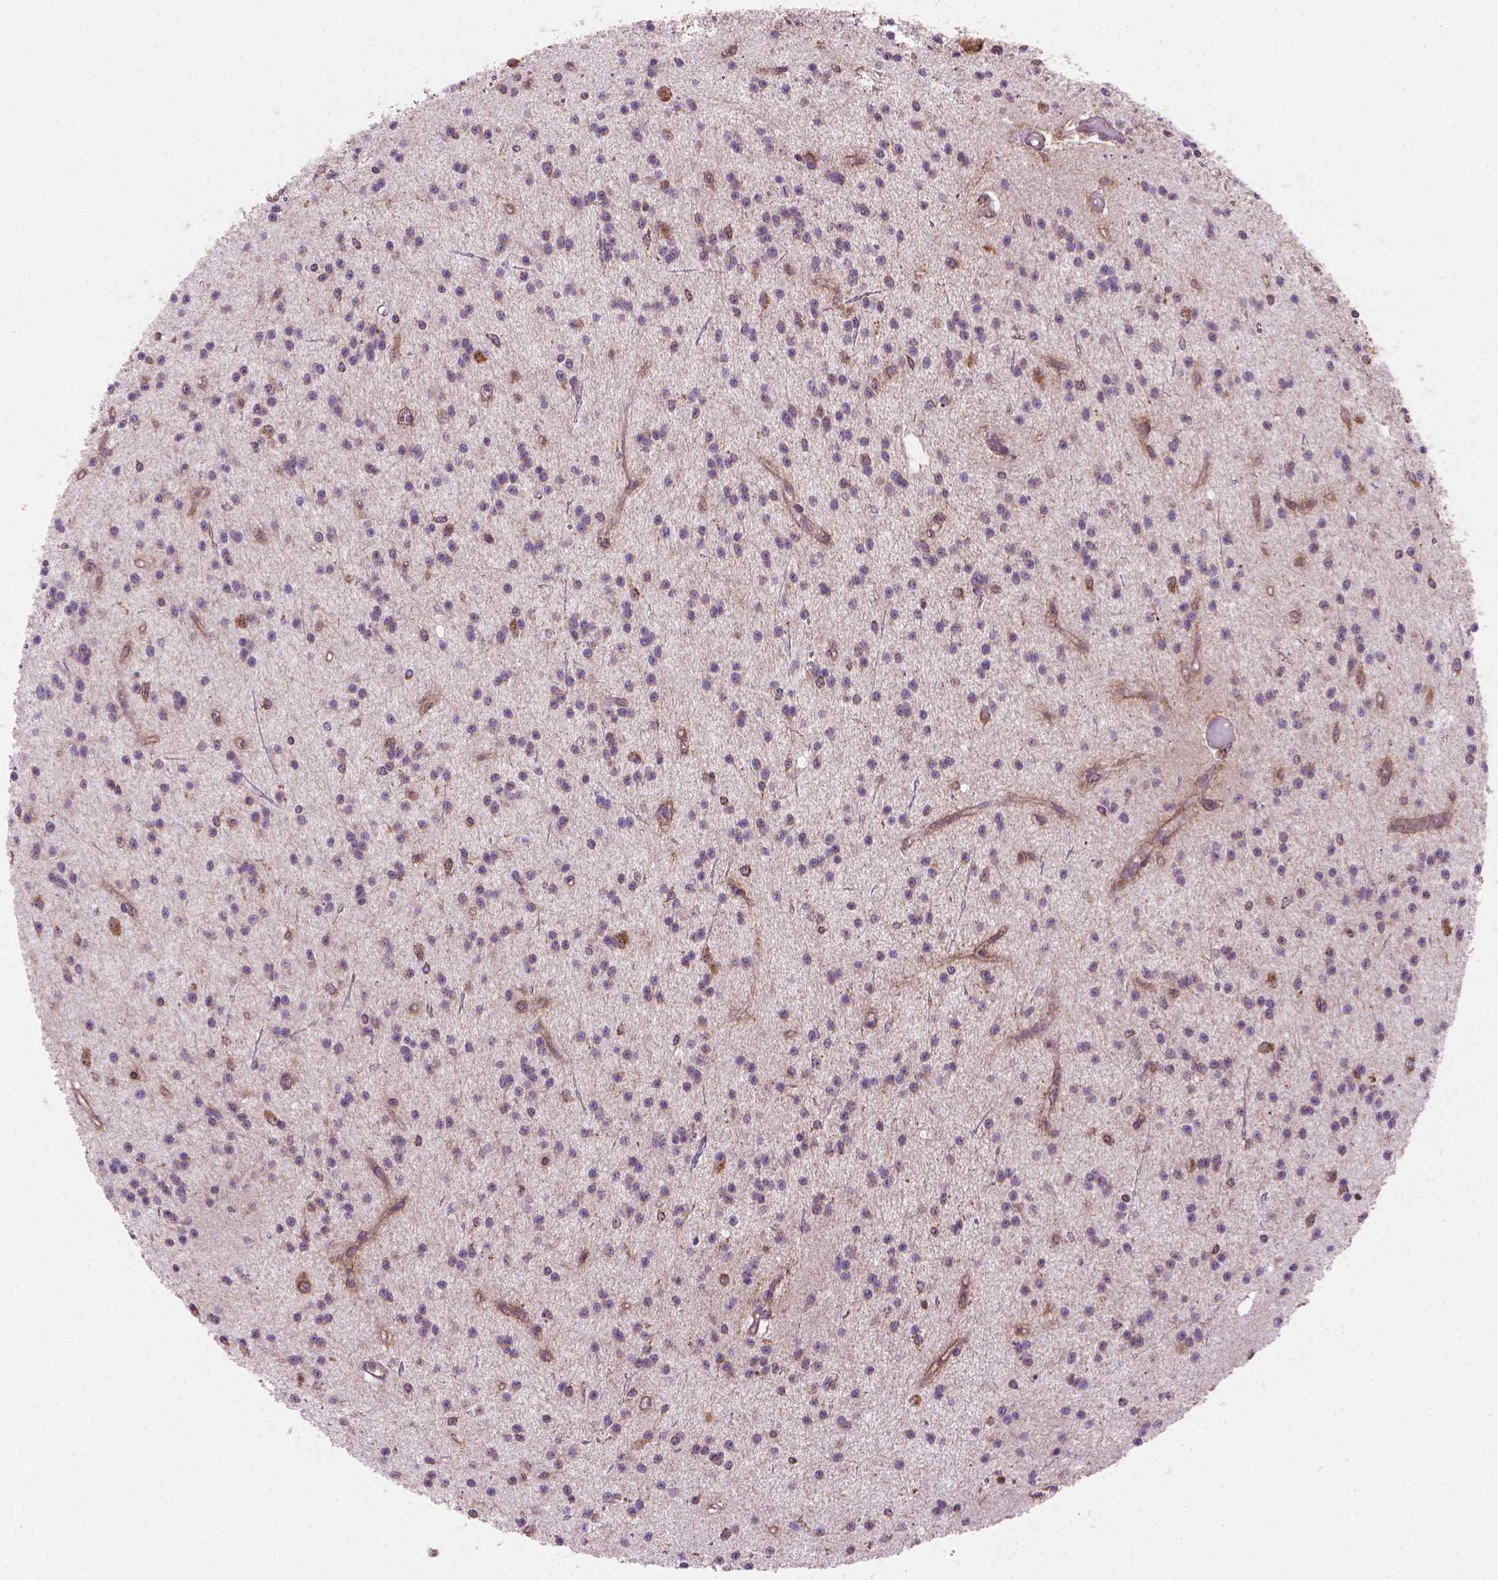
{"staining": {"intensity": "weak", "quantity": "25%-75%", "location": "cytoplasmic/membranous"}, "tissue": "glioma", "cell_type": "Tumor cells", "image_type": "cancer", "snomed": [{"axis": "morphology", "description": "Glioma, malignant, Low grade"}, {"axis": "topography", "description": "Brain"}], "caption": "Tumor cells demonstrate low levels of weak cytoplasmic/membranous expression in about 25%-75% of cells in human glioma.", "gene": "VARS2", "patient": {"sex": "male", "age": 27}}